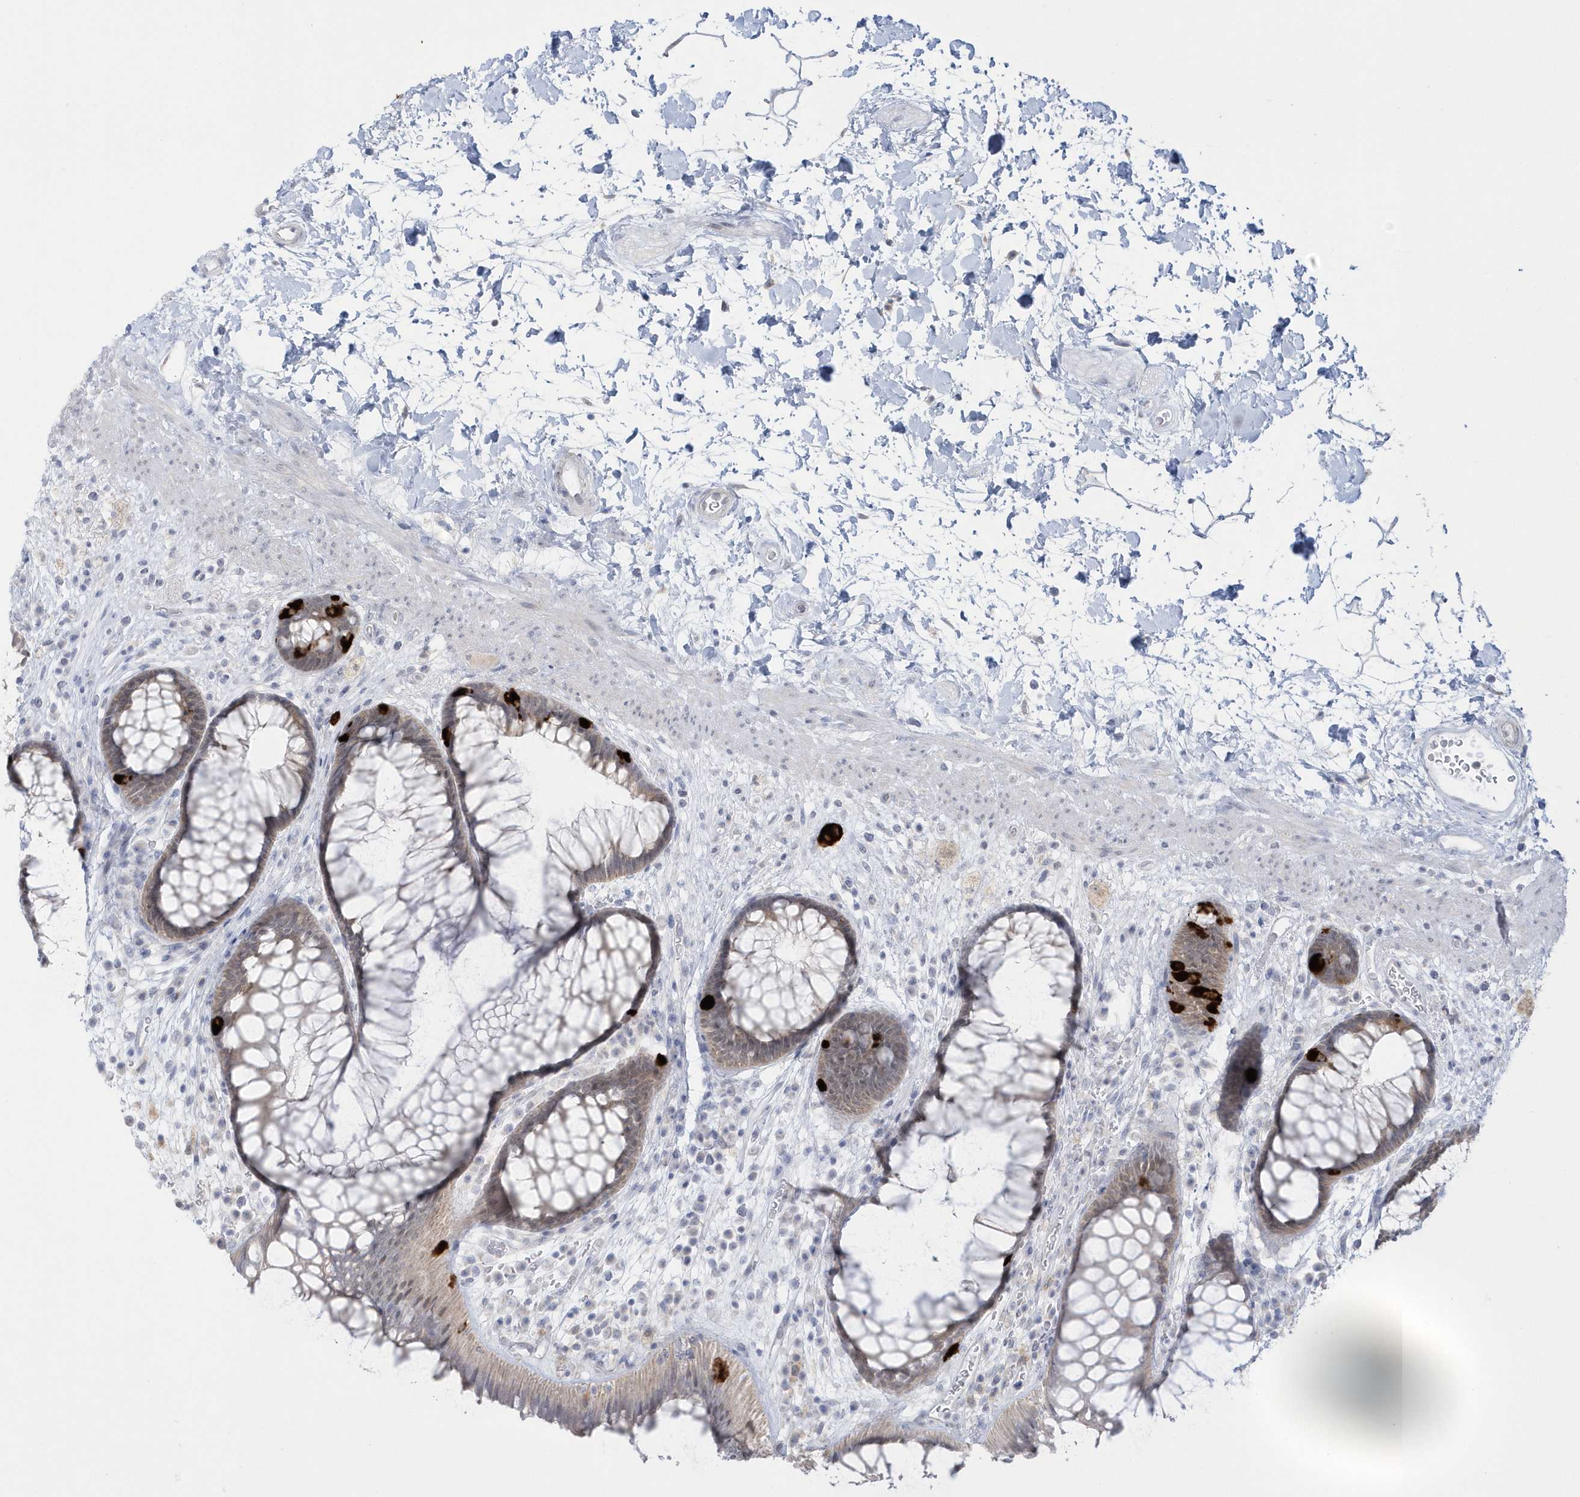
{"staining": {"intensity": "strong", "quantity": "<25%", "location": "cytoplasmic/membranous"}, "tissue": "rectum", "cell_type": "Glandular cells", "image_type": "normal", "snomed": [{"axis": "morphology", "description": "Normal tissue, NOS"}, {"axis": "topography", "description": "Rectum"}], "caption": "An image showing strong cytoplasmic/membranous staining in approximately <25% of glandular cells in benign rectum, as visualized by brown immunohistochemical staining.", "gene": "PCBD1", "patient": {"sex": "male", "age": 51}}